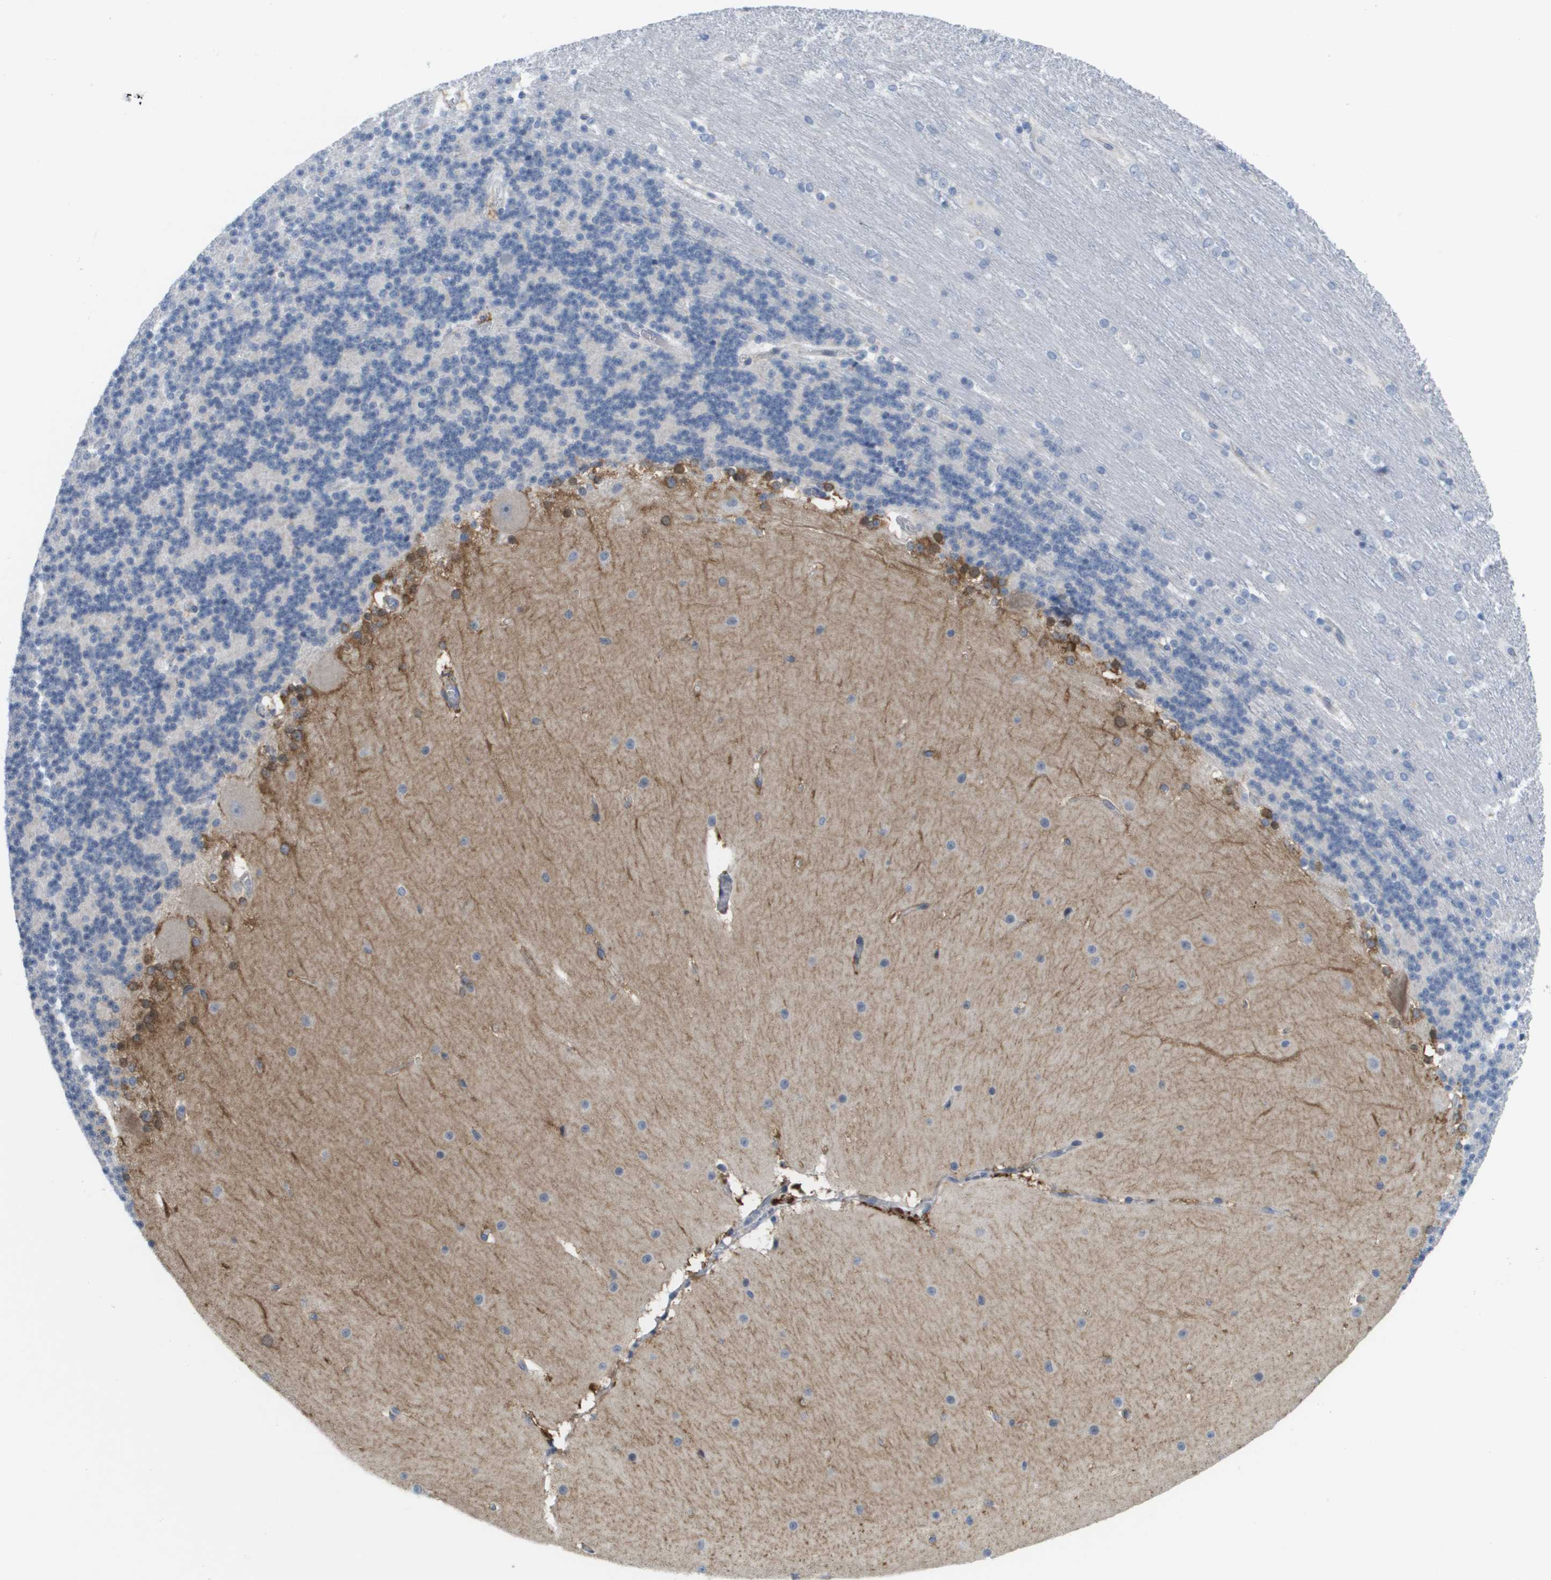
{"staining": {"intensity": "negative", "quantity": "none", "location": "none"}, "tissue": "cerebellum", "cell_type": "Cells in granular layer", "image_type": "normal", "snomed": [{"axis": "morphology", "description": "Normal tissue, NOS"}, {"axis": "topography", "description": "Cerebellum"}], "caption": "Cells in granular layer show no significant protein staining in benign cerebellum. (Brightfield microscopy of DAB (3,3'-diaminobenzidine) IHC at high magnification).", "gene": "MARCHF8", "patient": {"sex": "female", "age": 19}}